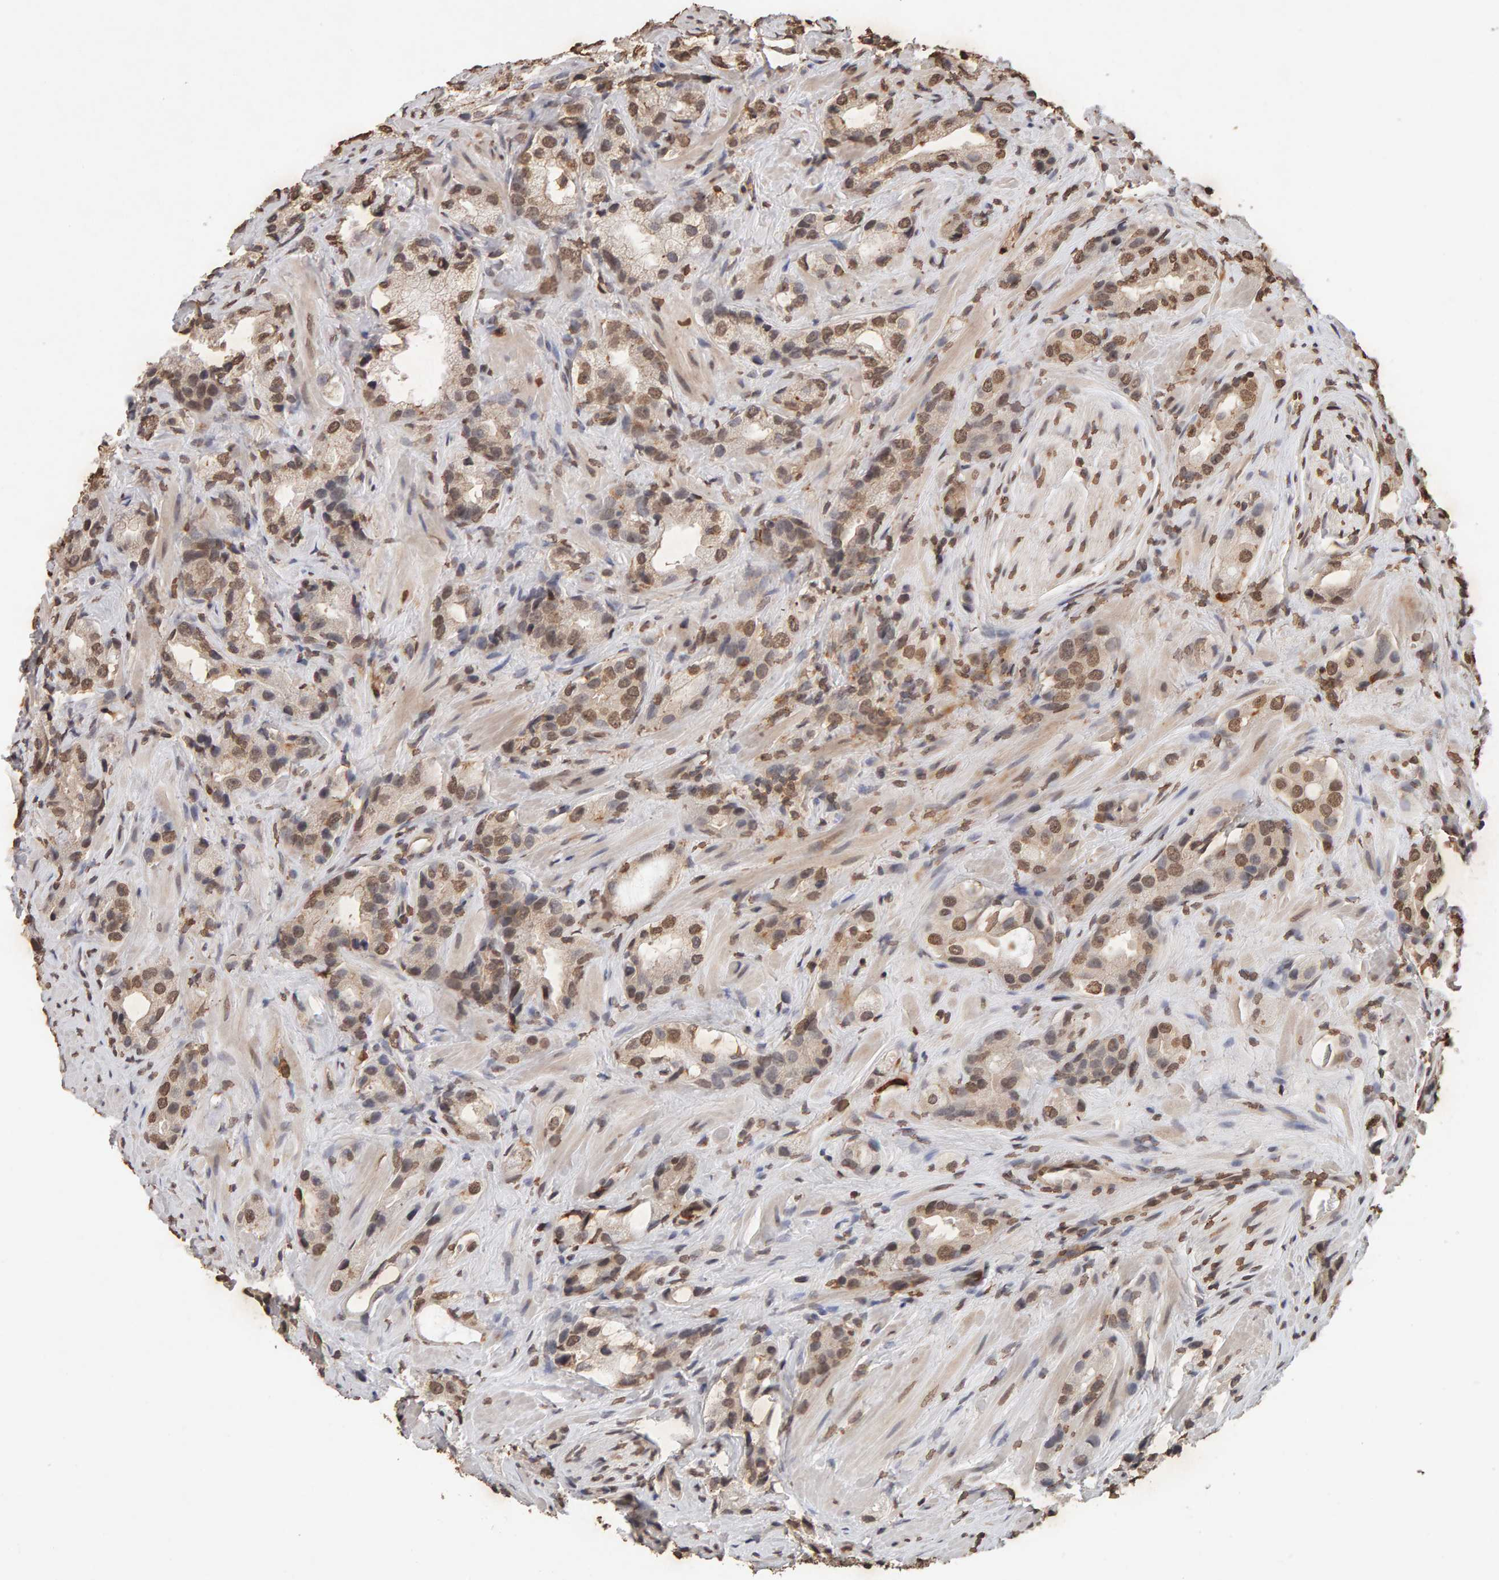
{"staining": {"intensity": "moderate", "quantity": ">75%", "location": "nuclear"}, "tissue": "prostate cancer", "cell_type": "Tumor cells", "image_type": "cancer", "snomed": [{"axis": "morphology", "description": "Adenocarcinoma, High grade"}, {"axis": "topography", "description": "Prostate"}], "caption": "Immunohistochemical staining of human prostate cancer (adenocarcinoma (high-grade)) exhibits moderate nuclear protein staining in about >75% of tumor cells. The staining is performed using DAB brown chromogen to label protein expression. The nuclei are counter-stained blue using hematoxylin.", "gene": "DNAJB5", "patient": {"sex": "male", "age": 63}}